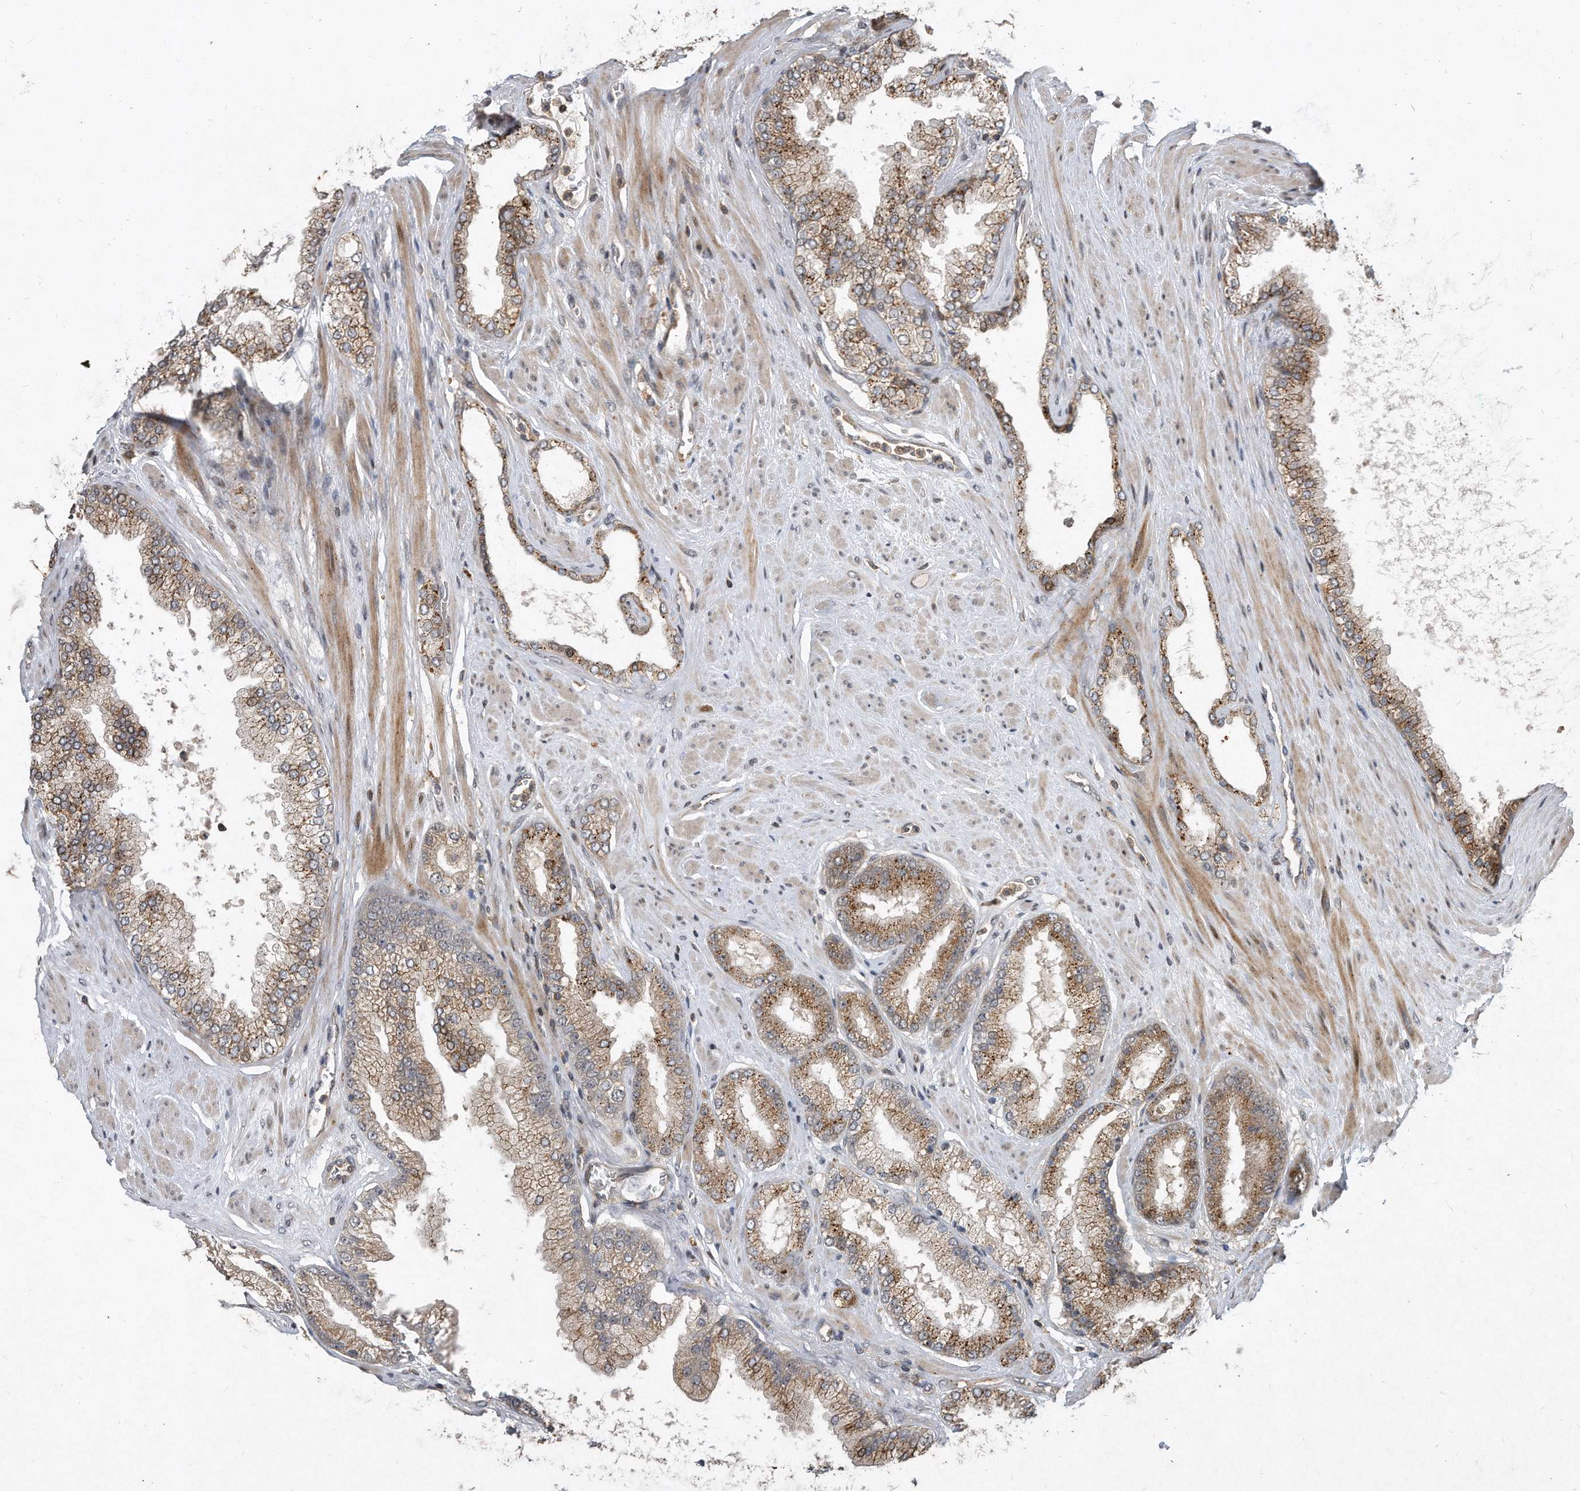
{"staining": {"intensity": "moderate", "quantity": "25%-75%", "location": "cytoplasmic/membranous"}, "tissue": "prostate cancer", "cell_type": "Tumor cells", "image_type": "cancer", "snomed": [{"axis": "morphology", "description": "Adenocarcinoma, High grade"}, {"axis": "topography", "description": "Prostate"}], "caption": "Prostate cancer (high-grade adenocarcinoma) stained with a brown dye displays moderate cytoplasmic/membranous positive positivity in about 25%-75% of tumor cells.", "gene": "PGBD2", "patient": {"sex": "male", "age": 58}}